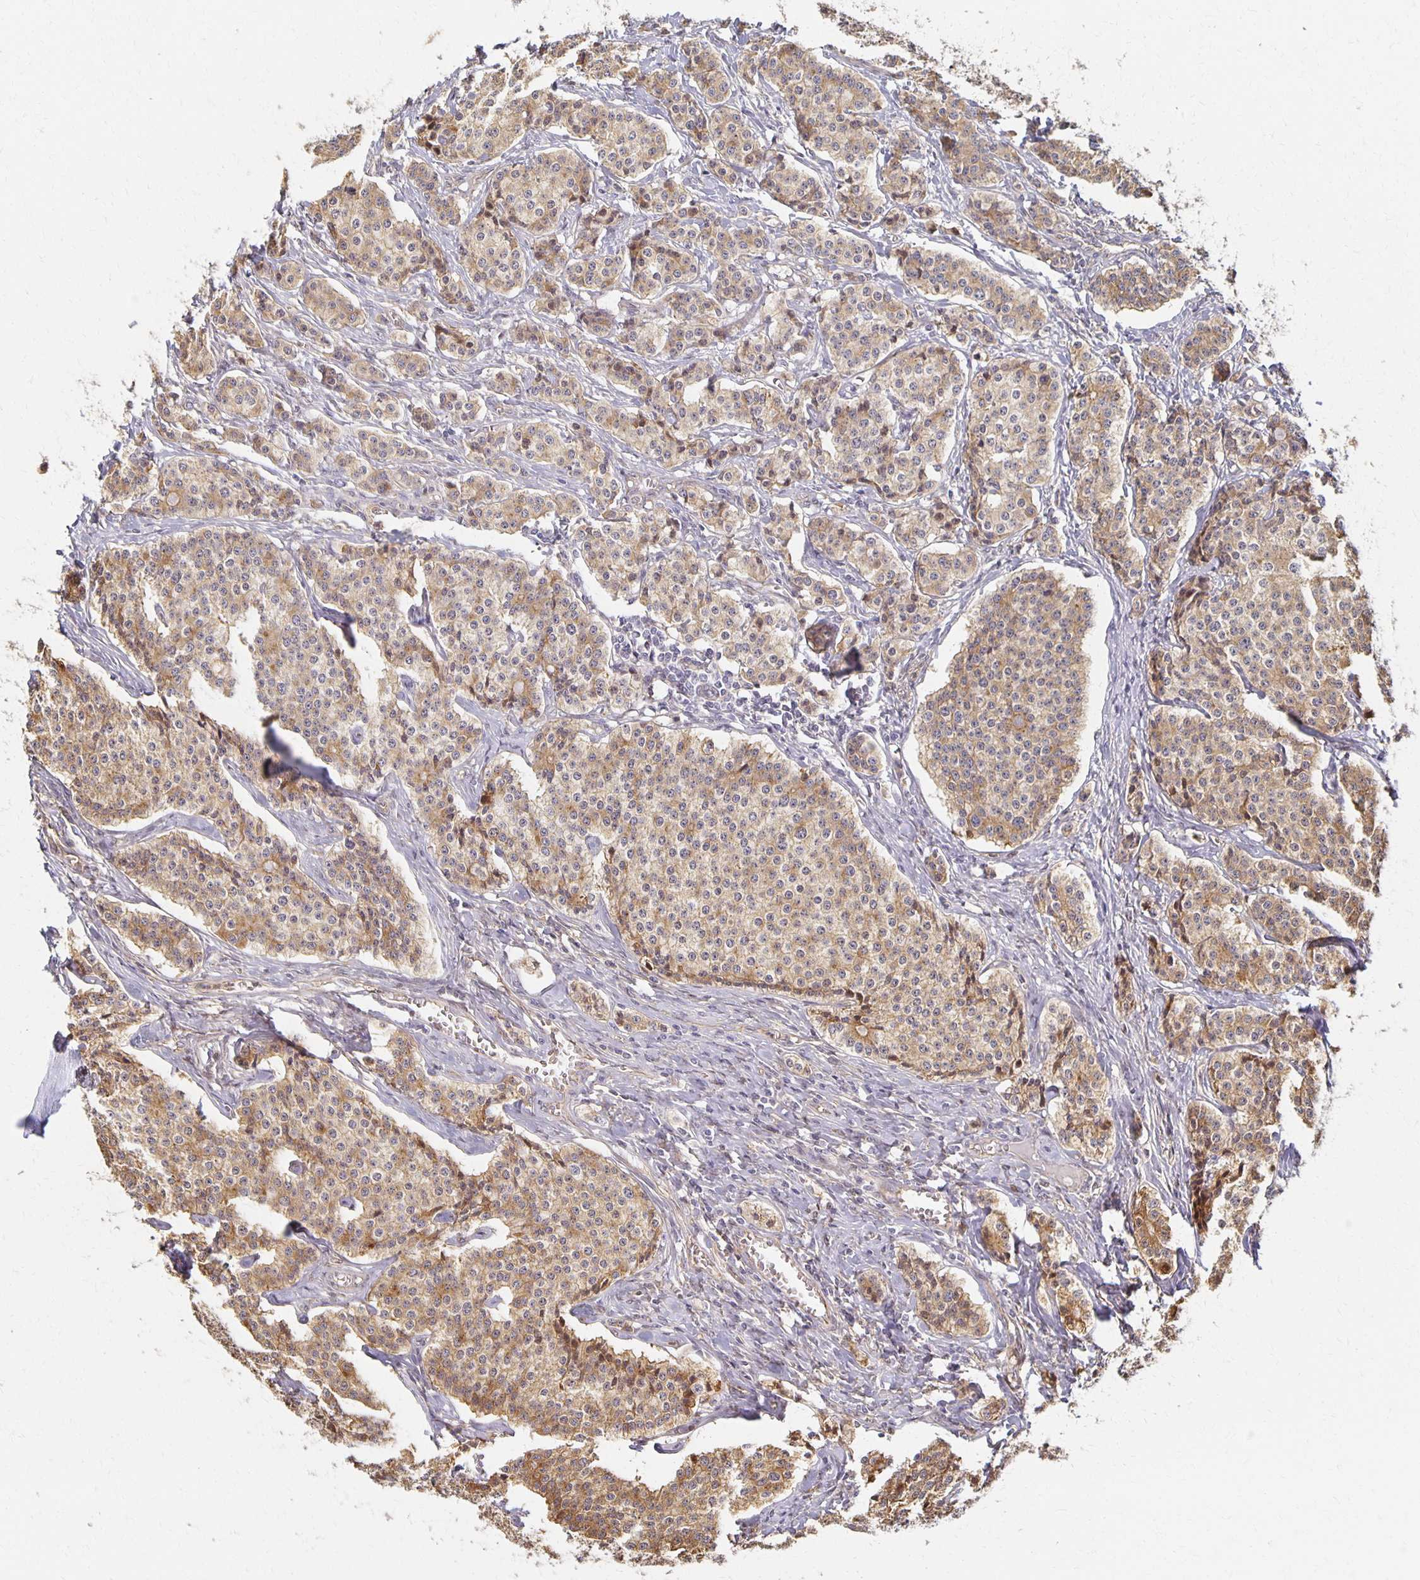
{"staining": {"intensity": "moderate", "quantity": "25%-75%", "location": "cytoplasmic/membranous"}, "tissue": "carcinoid", "cell_type": "Tumor cells", "image_type": "cancer", "snomed": [{"axis": "morphology", "description": "Carcinoid, malignant, NOS"}, {"axis": "topography", "description": "Small intestine"}], "caption": "Brown immunohistochemical staining in human carcinoid displays moderate cytoplasmic/membranous expression in about 25%-75% of tumor cells.", "gene": "SORL1", "patient": {"sex": "female", "age": 64}}